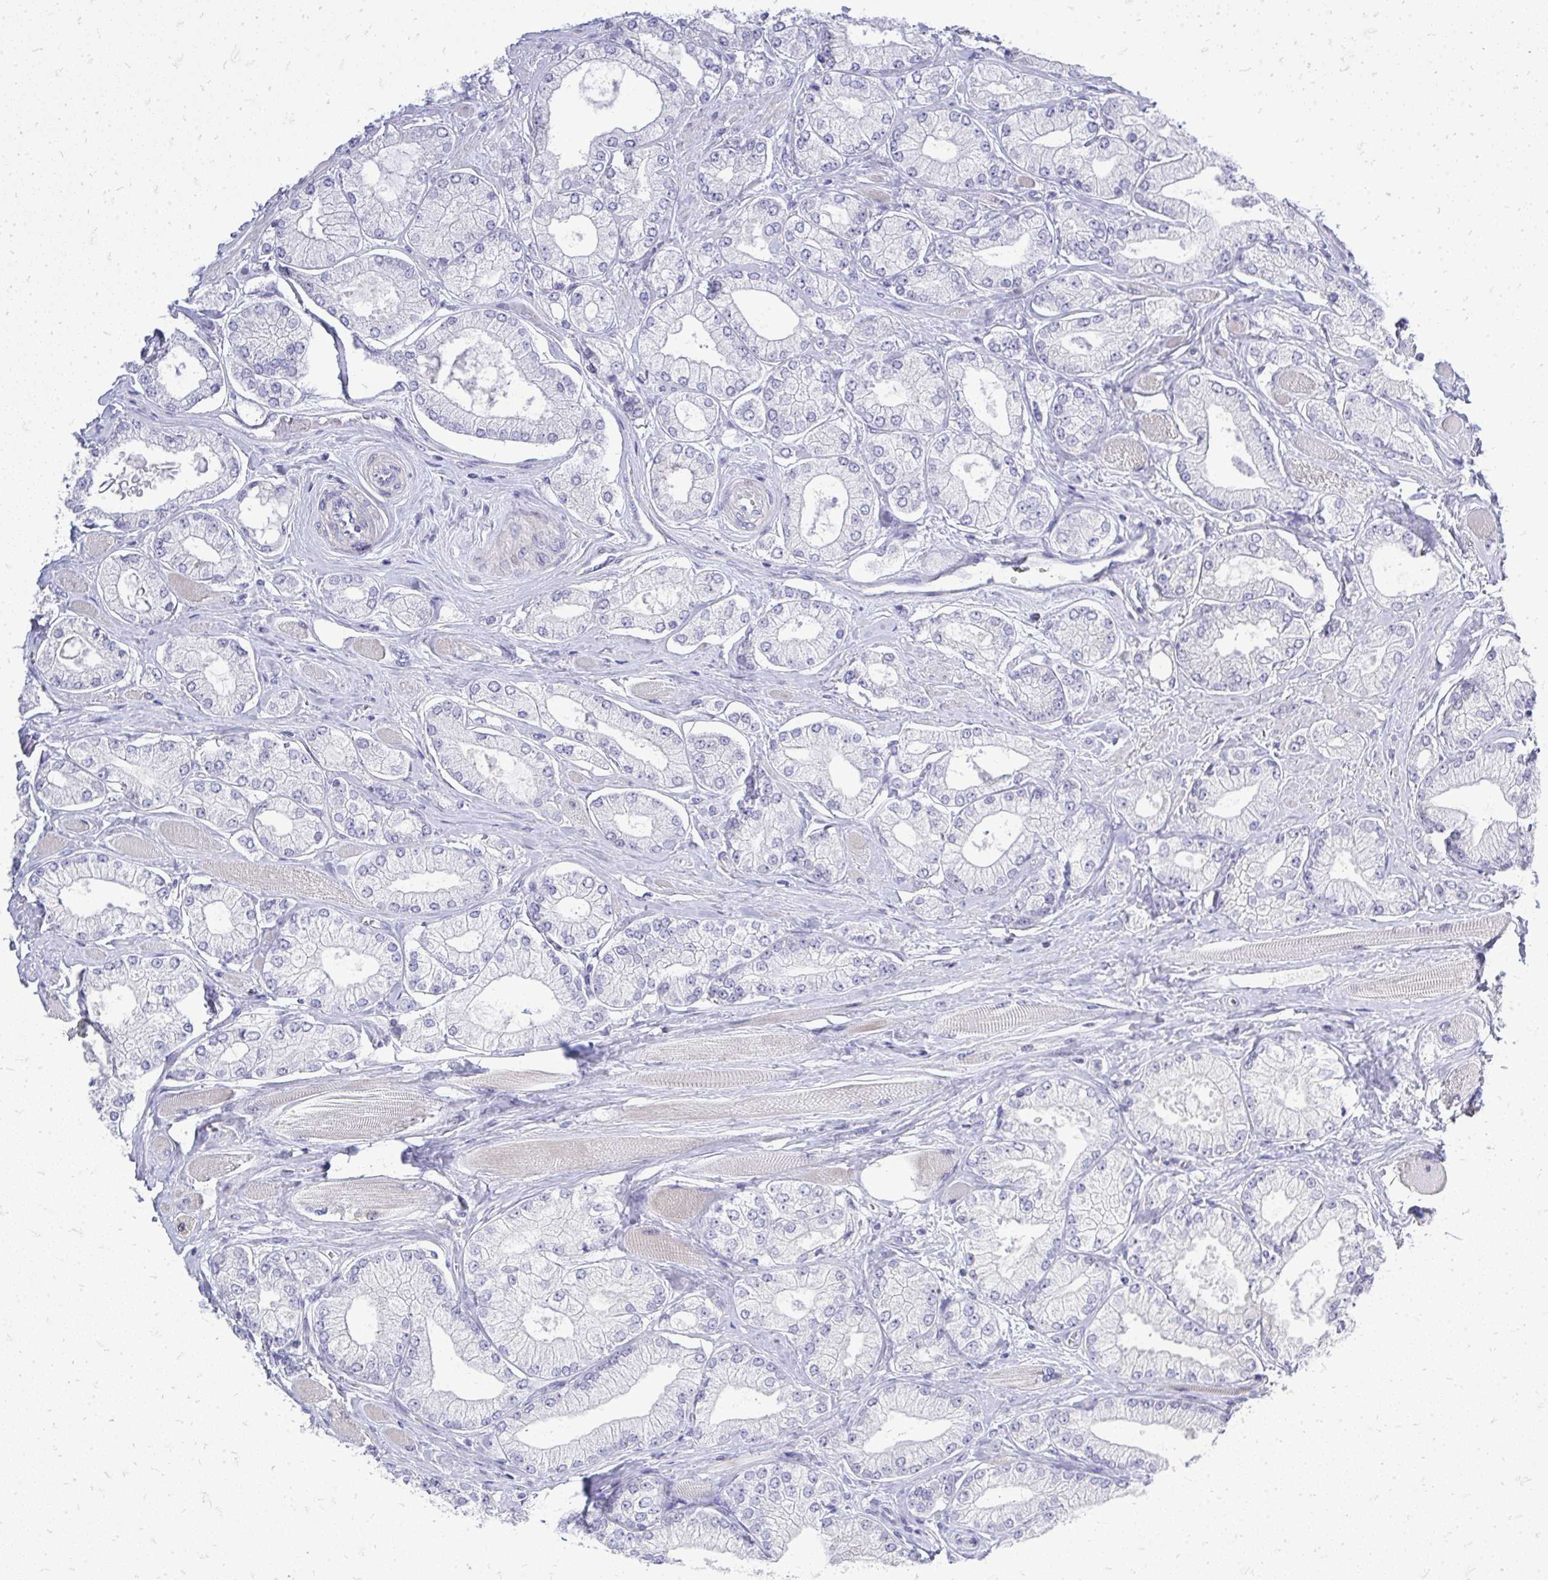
{"staining": {"intensity": "negative", "quantity": "none", "location": "none"}, "tissue": "prostate cancer", "cell_type": "Tumor cells", "image_type": "cancer", "snomed": [{"axis": "morphology", "description": "Adenocarcinoma, High grade"}, {"axis": "topography", "description": "Prostate"}], "caption": "DAB immunohistochemical staining of human prostate cancer demonstrates no significant expression in tumor cells.", "gene": "OR8D1", "patient": {"sex": "male", "age": 68}}